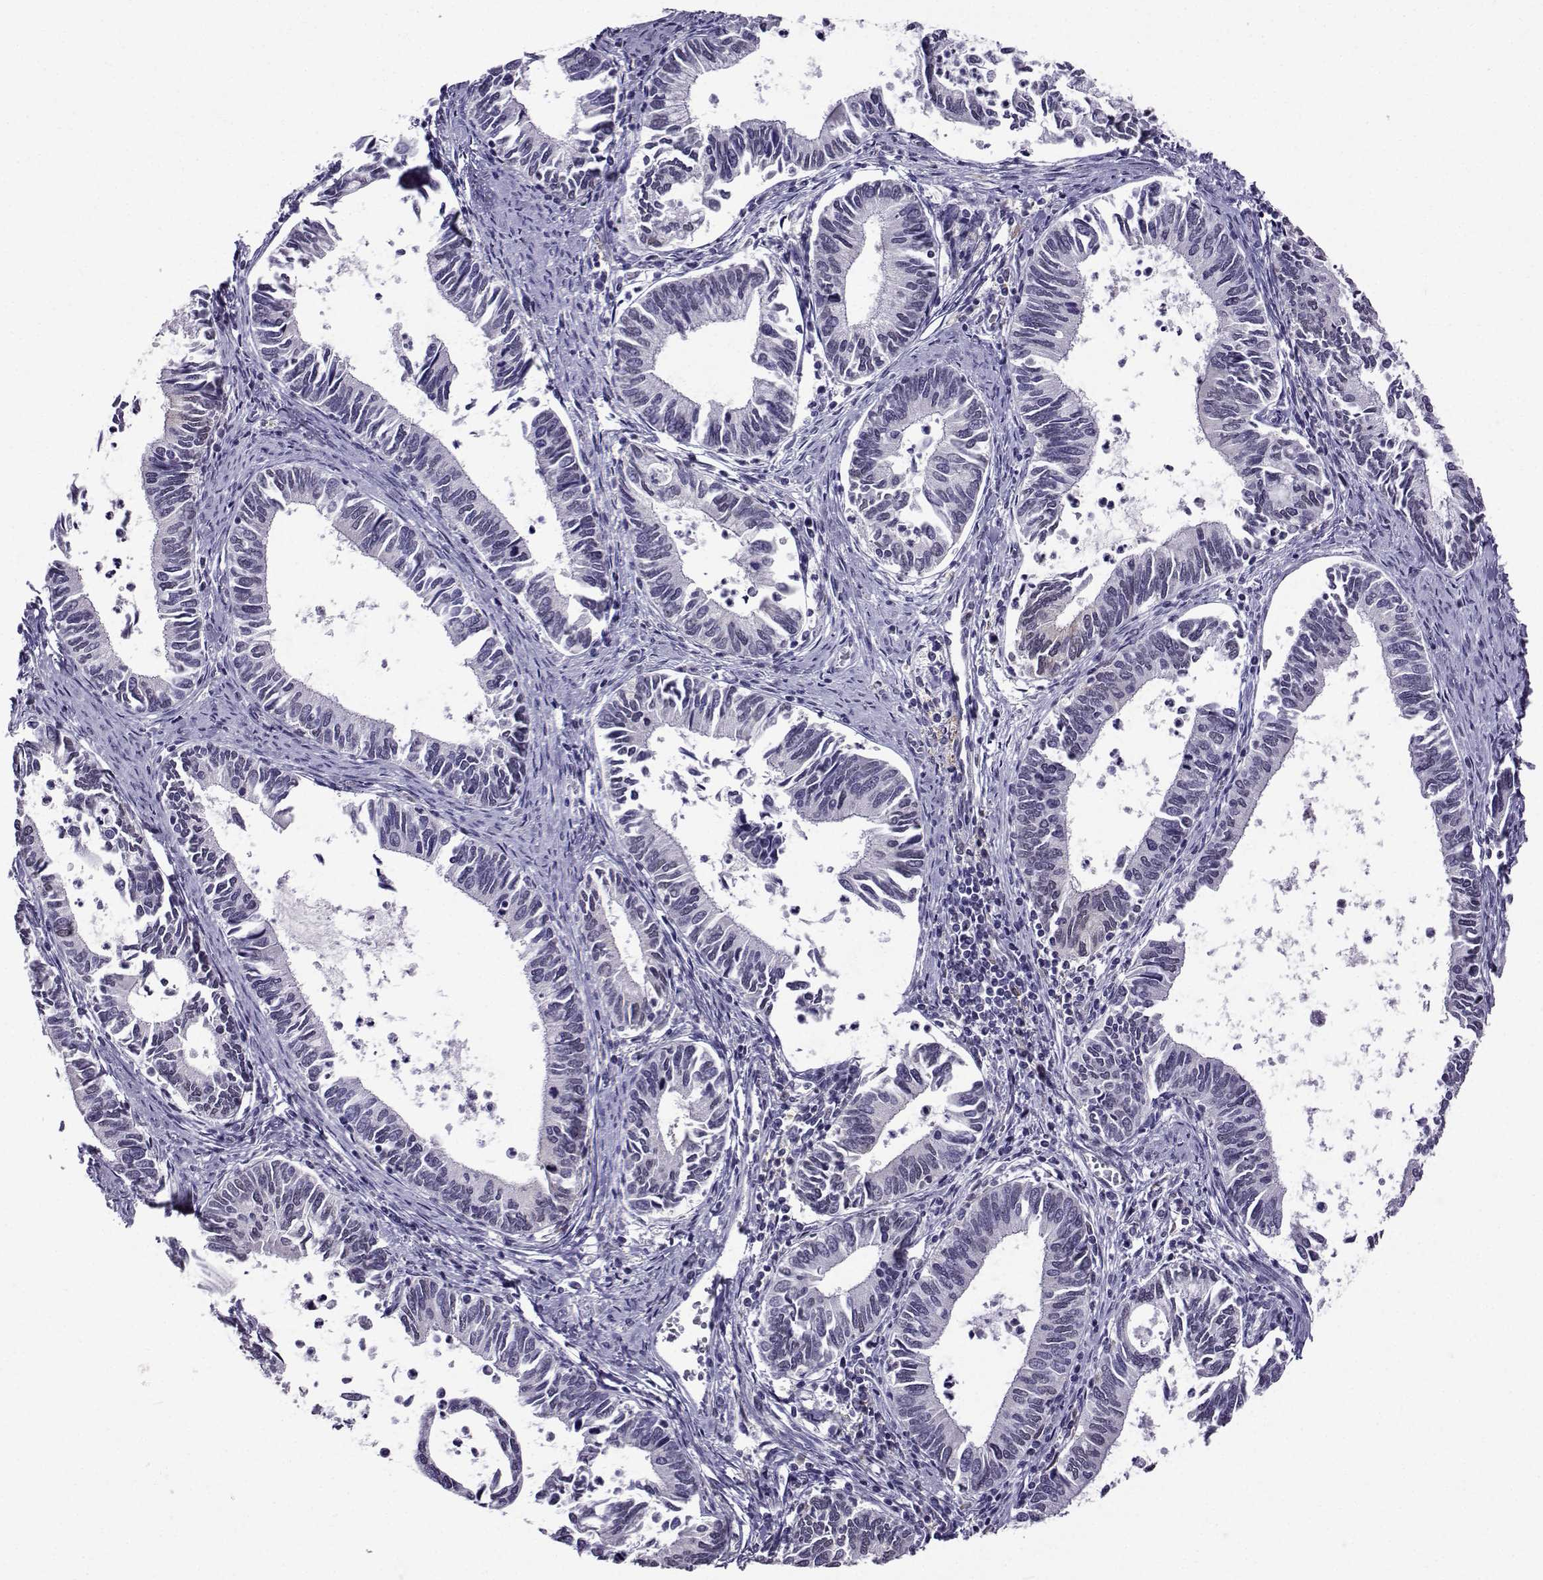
{"staining": {"intensity": "negative", "quantity": "none", "location": "none"}, "tissue": "cervical cancer", "cell_type": "Tumor cells", "image_type": "cancer", "snomed": [{"axis": "morphology", "description": "Adenocarcinoma, NOS"}, {"axis": "topography", "description": "Cervix"}], "caption": "Protein analysis of cervical adenocarcinoma exhibits no significant positivity in tumor cells.", "gene": "DDX20", "patient": {"sex": "female", "age": 42}}